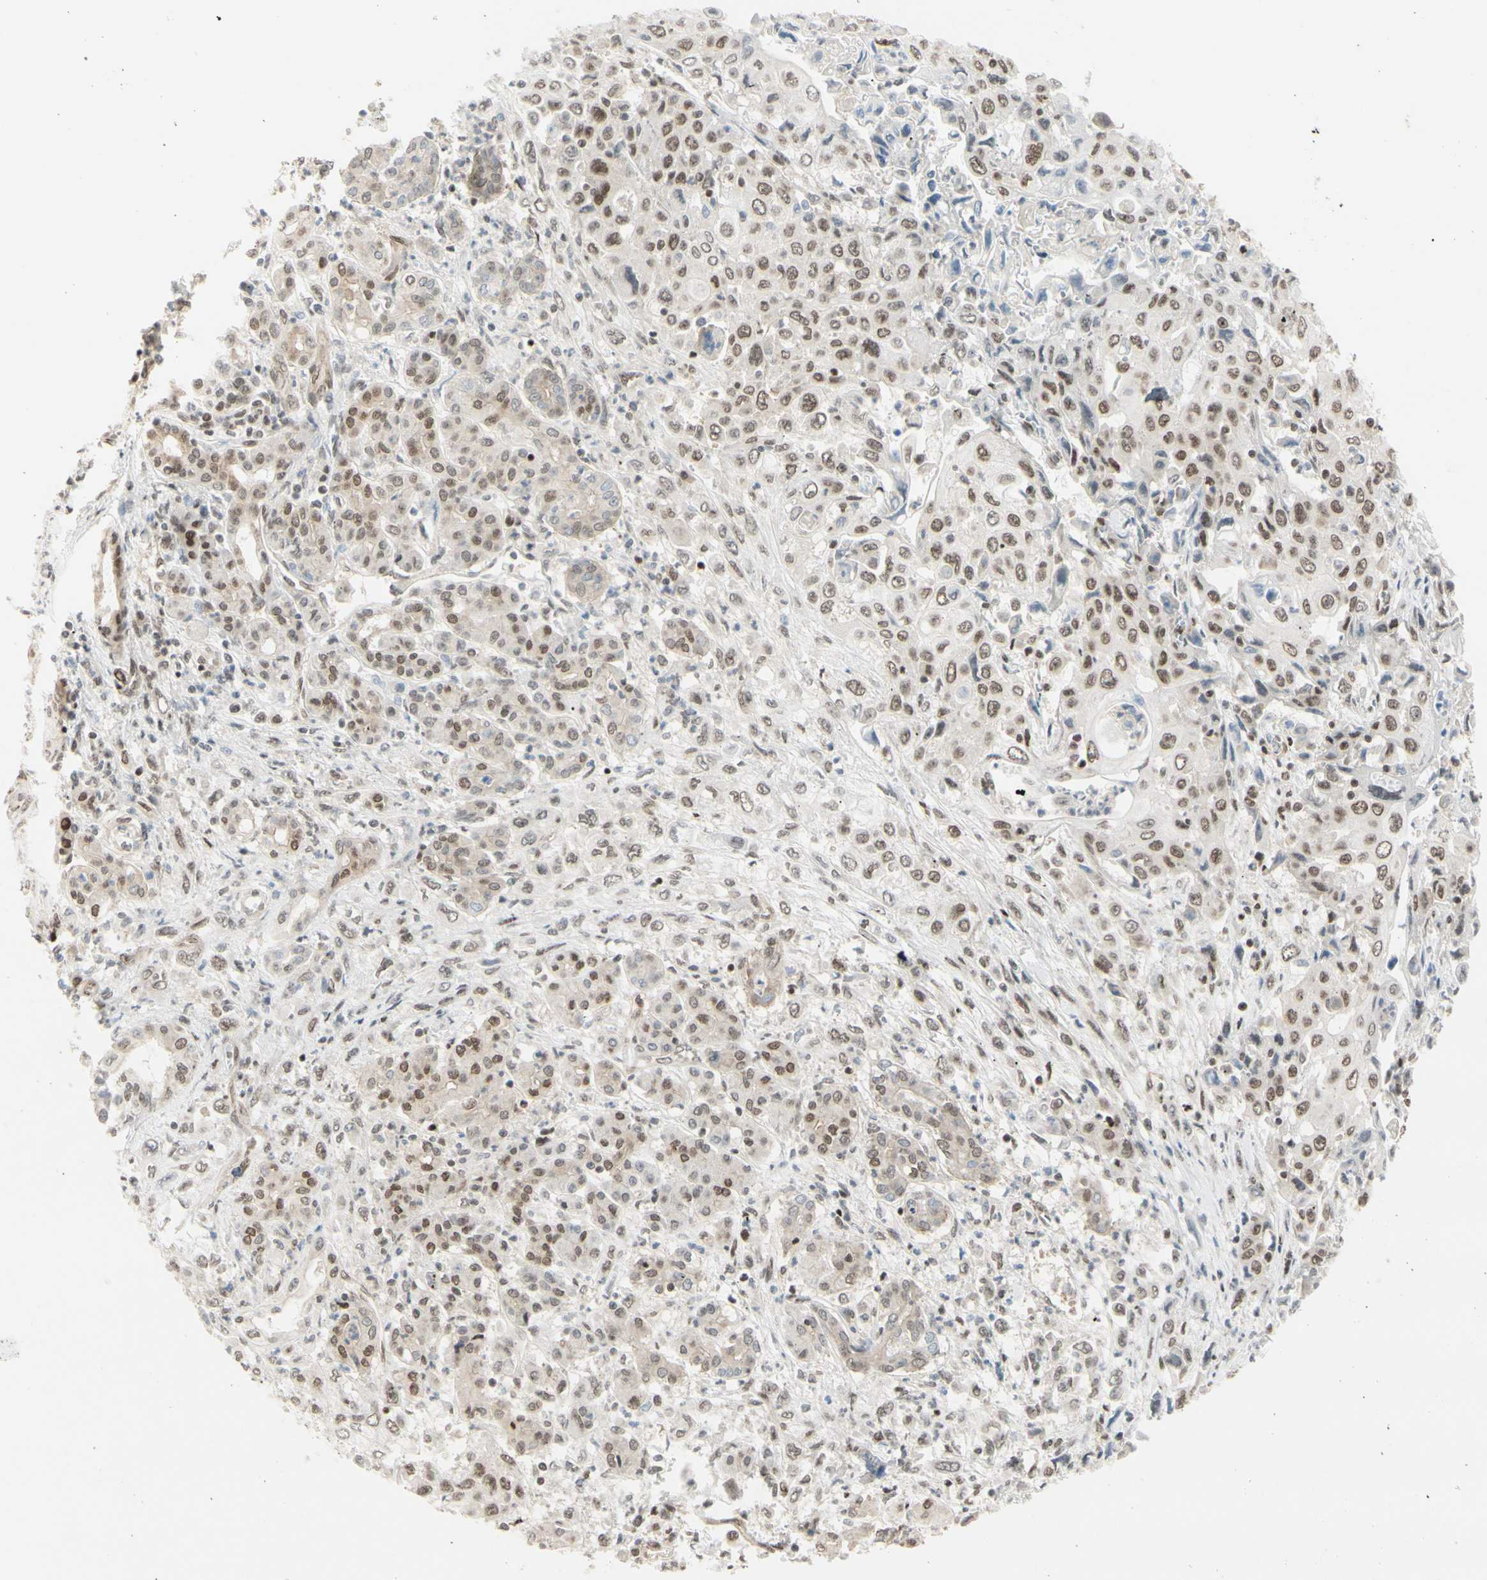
{"staining": {"intensity": "moderate", "quantity": "25%-75%", "location": "nuclear"}, "tissue": "pancreatic cancer", "cell_type": "Tumor cells", "image_type": "cancer", "snomed": [{"axis": "morphology", "description": "Adenocarcinoma, NOS"}, {"axis": "topography", "description": "Pancreas"}], "caption": "Adenocarcinoma (pancreatic) was stained to show a protein in brown. There is medium levels of moderate nuclear expression in about 25%-75% of tumor cells.", "gene": "SUFU", "patient": {"sex": "male", "age": 70}}